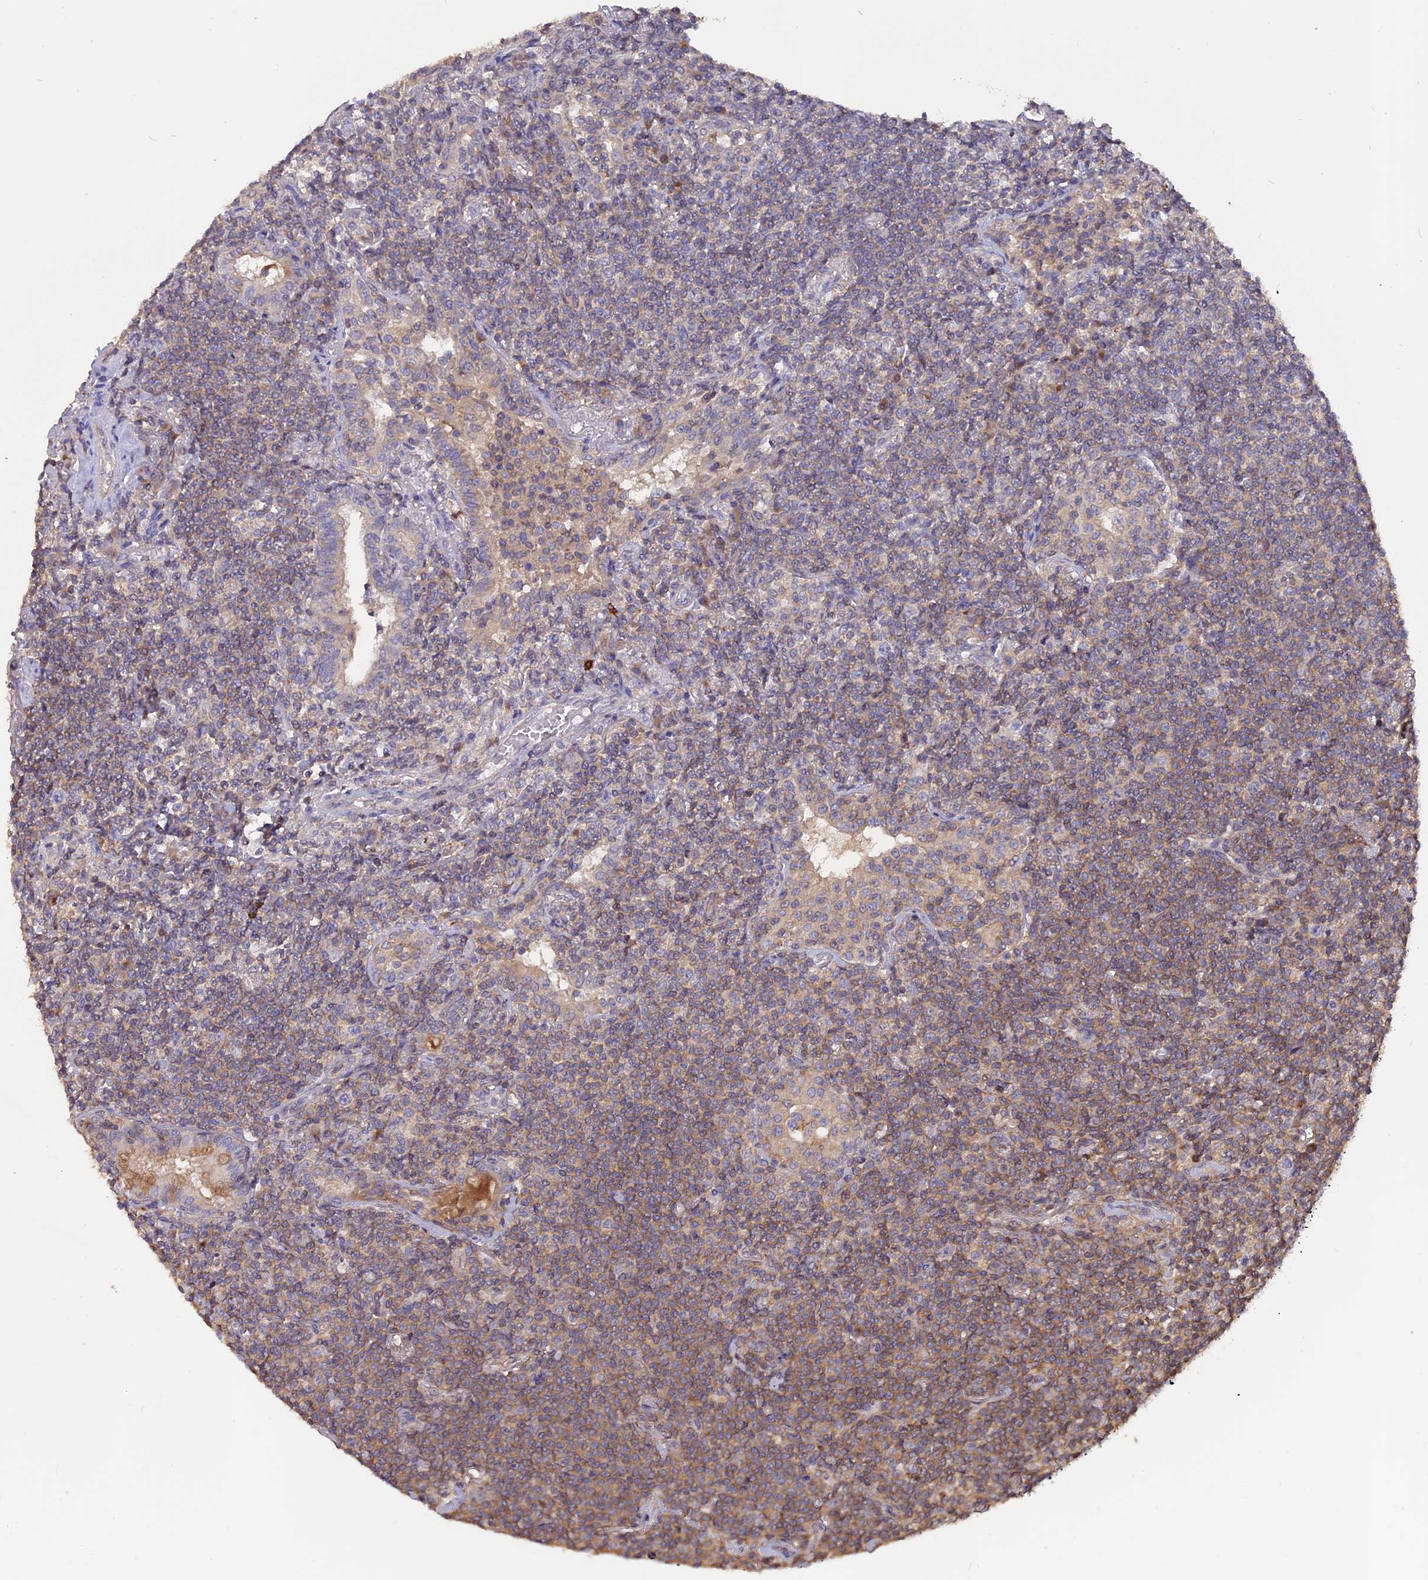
{"staining": {"intensity": "moderate", "quantity": ">75%", "location": "cytoplasmic/membranous"}, "tissue": "lymphoma", "cell_type": "Tumor cells", "image_type": "cancer", "snomed": [{"axis": "morphology", "description": "Malignant lymphoma, non-Hodgkin's type, Low grade"}, {"axis": "topography", "description": "Lung"}], "caption": "A brown stain labels moderate cytoplasmic/membranous positivity of a protein in low-grade malignant lymphoma, non-Hodgkin's type tumor cells.", "gene": "CARMIL2", "patient": {"sex": "female", "age": 71}}